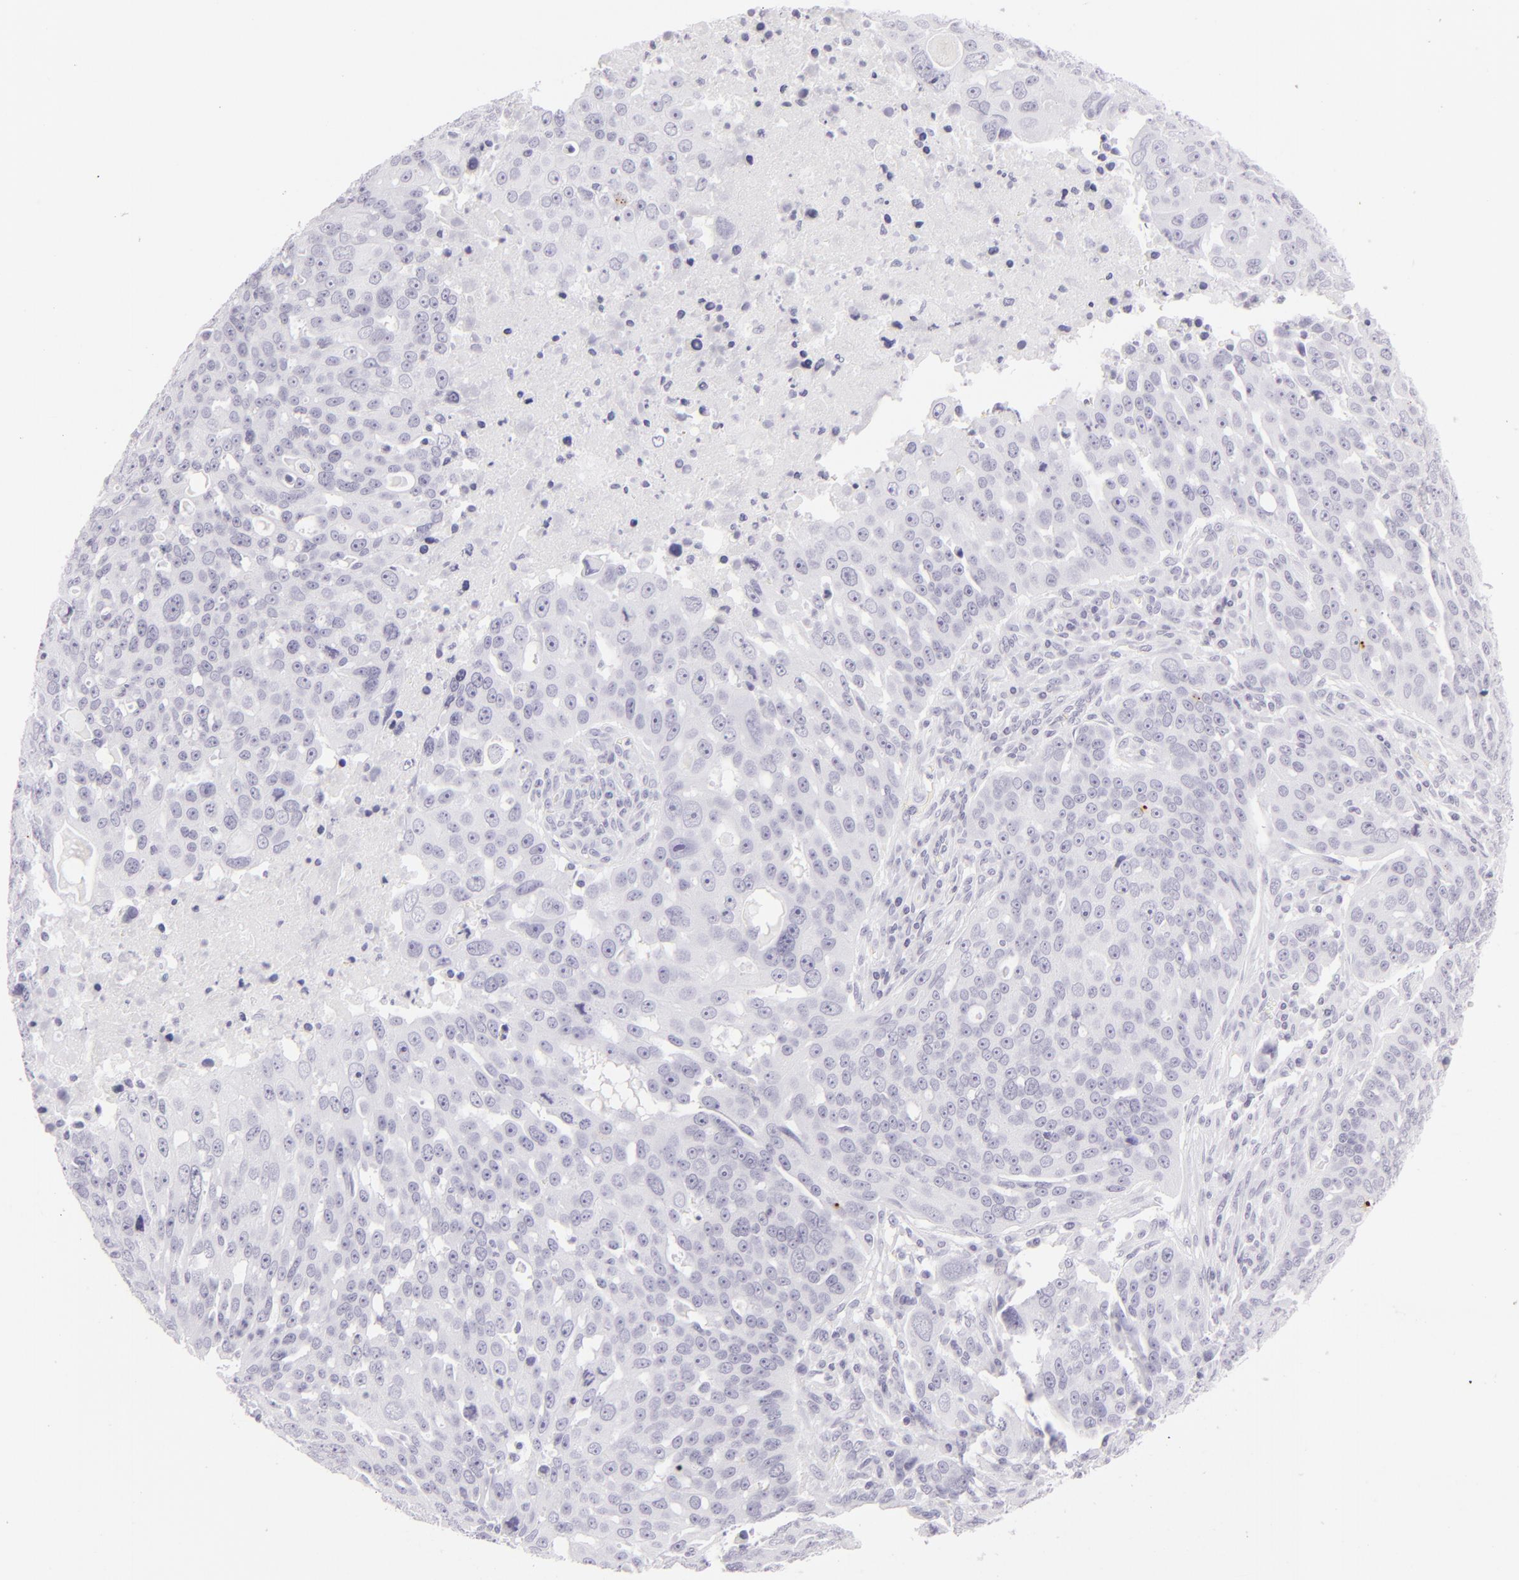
{"staining": {"intensity": "negative", "quantity": "none", "location": "none"}, "tissue": "ovarian cancer", "cell_type": "Tumor cells", "image_type": "cancer", "snomed": [{"axis": "morphology", "description": "Carcinoma, endometroid"}, {"axis": "topography", "description": "Ovary"}], "caption": "This image is of ovarian endometroid carcinoma stained with IHC to label a protein in brown with the nuclei are counter-stained blue. There is no positivity in tumor cells. The staining was performed using DAB (3,3'-diaminobenzidine) to visualize the protein expression in brown, while the nuclei were stained in blue with hematoxylin (Magnification: 20x).", "gene": "FLG", "patient": {"sex": "female", "age": 75}}